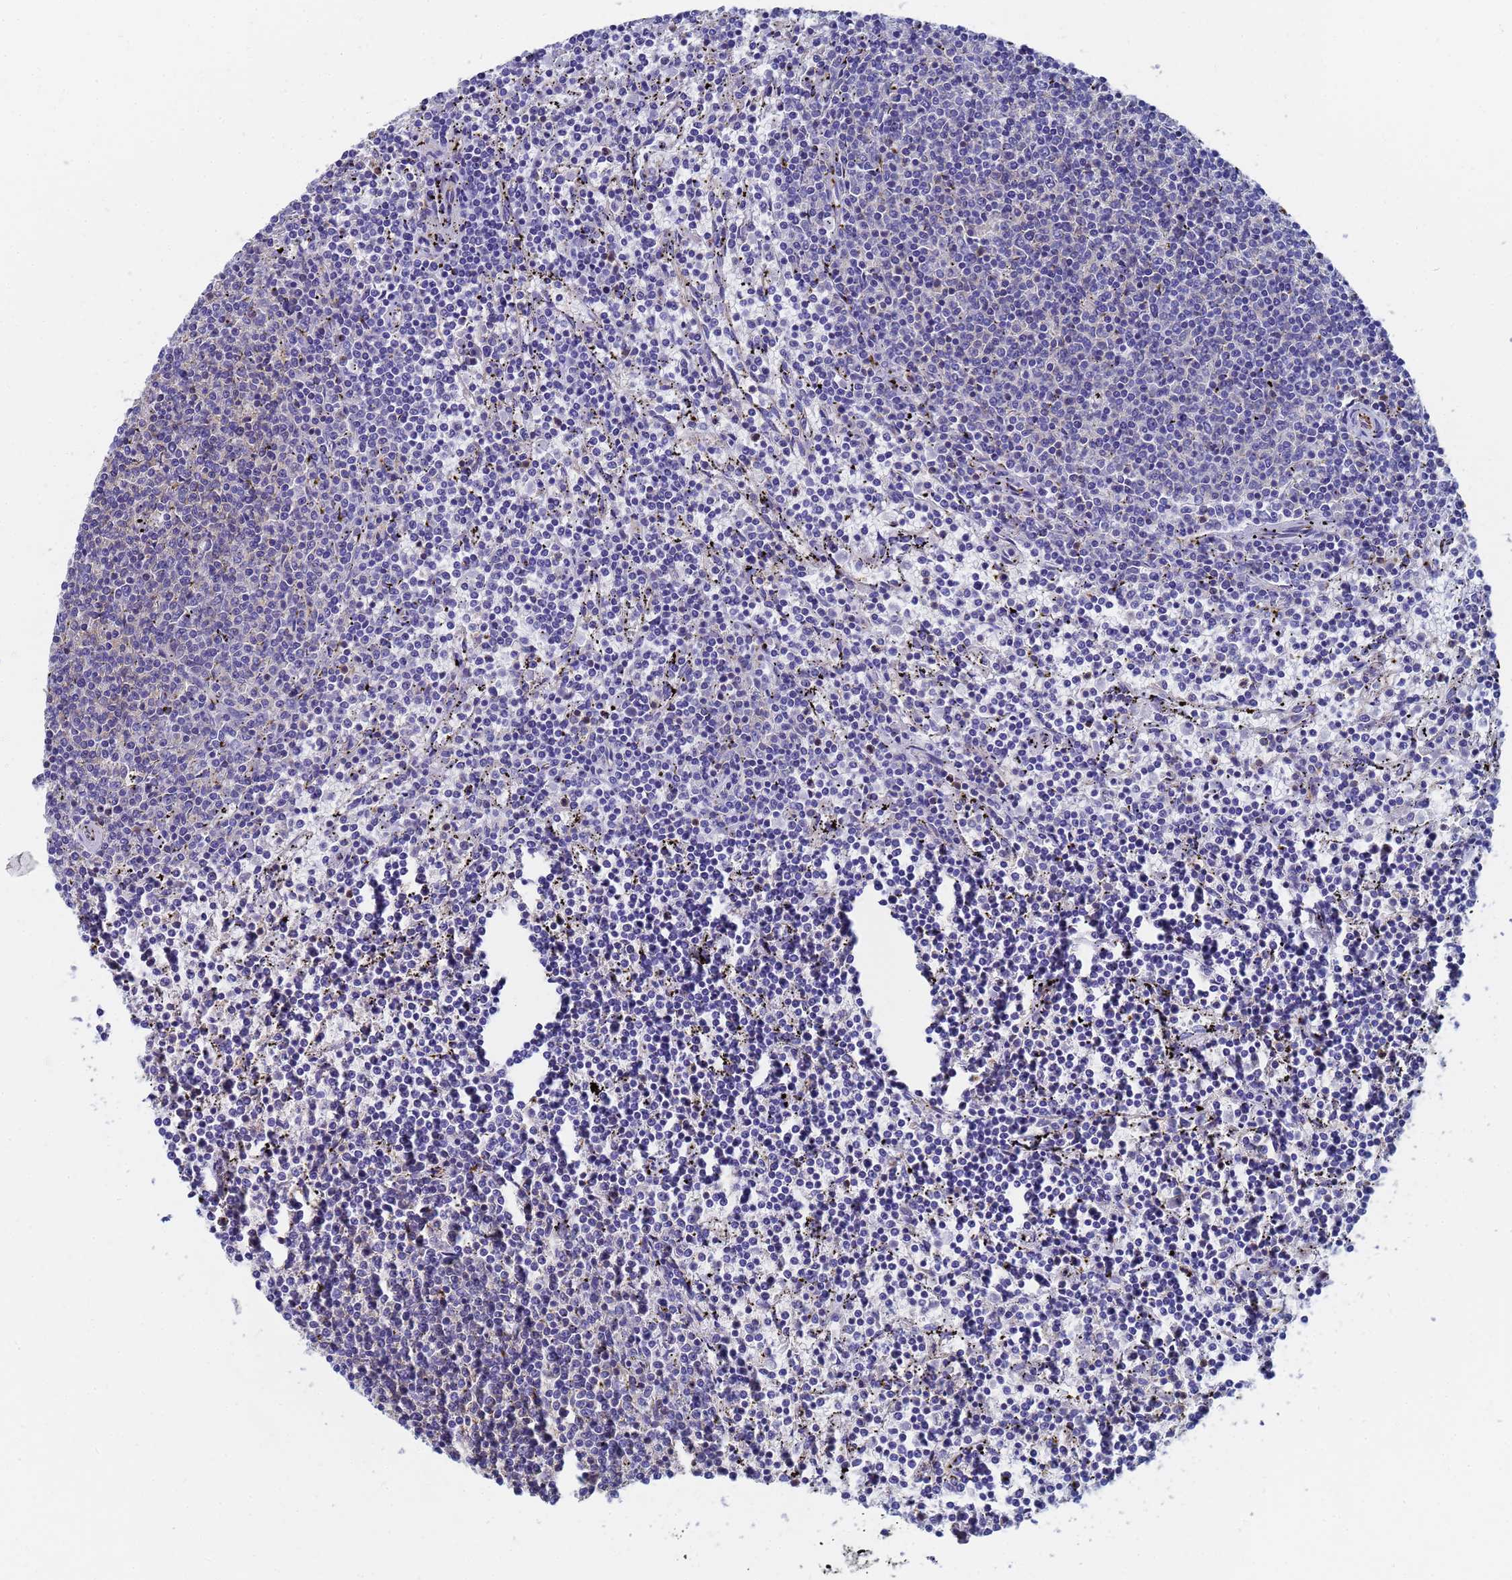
{"staining": {"intensity": "negative", "quantity": "none", "location": "none"}, "tissue": "lymphoma", "cell_type": "Tumor cells", "image_type": "cancer", "snomed": [{"axis": "morphology", "description": "Malignant lymphoma, non-Hodgkin's type, Low grade"}, {"axis": "topography", "description": "Spleen"}], "caption": "Immunohistochemistry micrograph of neoplastic tissue: human lymphoma stained with DAB (3,3'-diaminobenzidine) displays no significant protein staining in tumor cells.", "gene": "GCHFR", "patient": {"sex": "female", "age": 50}}